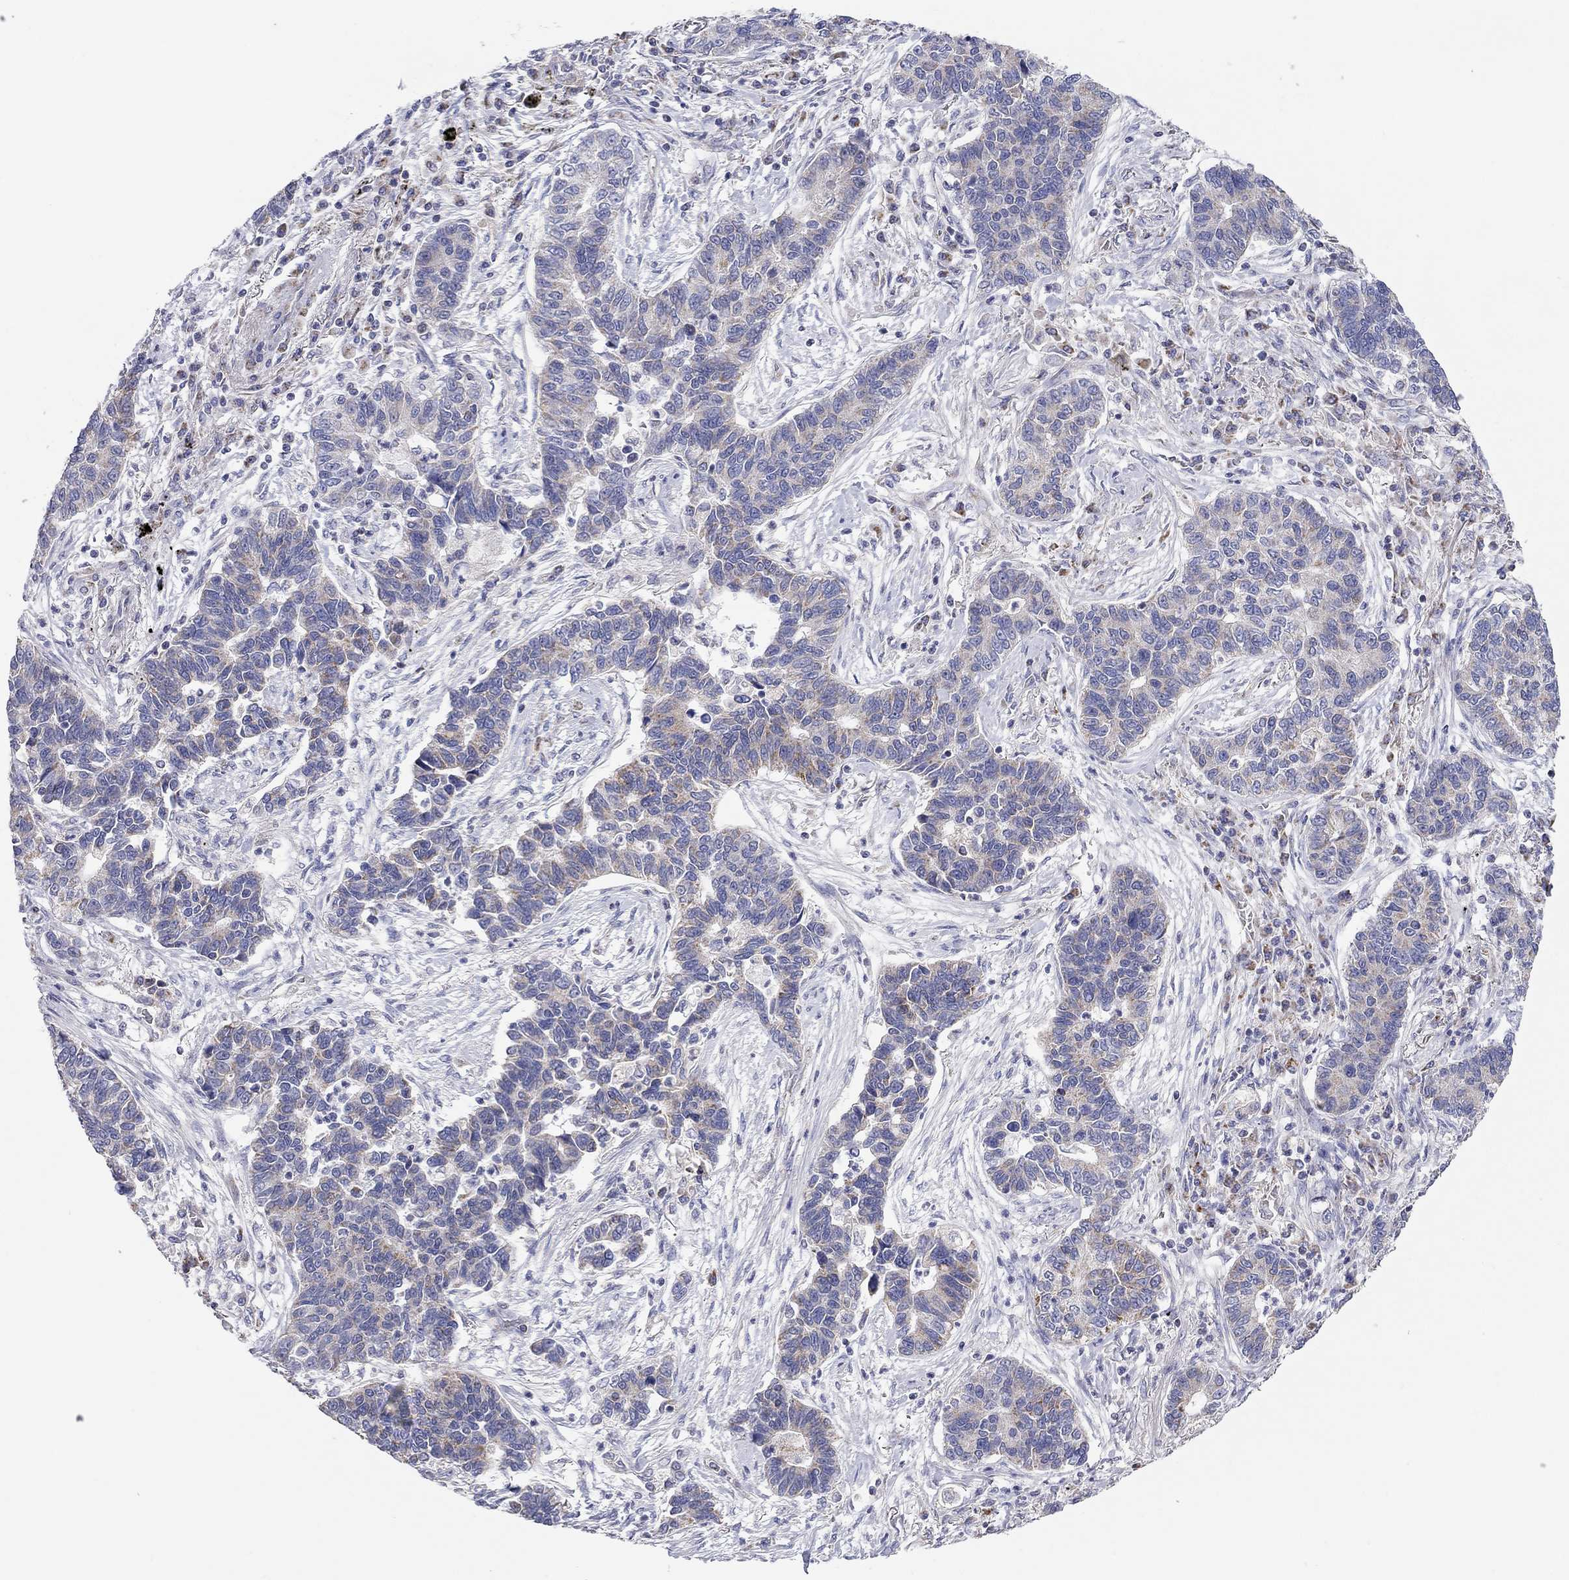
{"staining": {"intensity": "weak", "quantity": "<25%", "location": "cytoplasmic/membranous"}, "tissue": "lung cancer", "cell_type": "Tumor cells", "image_type": "cancer", "snomed": [{"axis": "morphology", "description": "Adenocarcinoma, NOS"}, {"axis": "topography", "description": "Lung"}], "caption": "This is an immunohistochemistry image of lung cancer. There is no staining in tumor cells.", "gene": "RCAN1", "patient": {"sex": "female", "age": 57}}